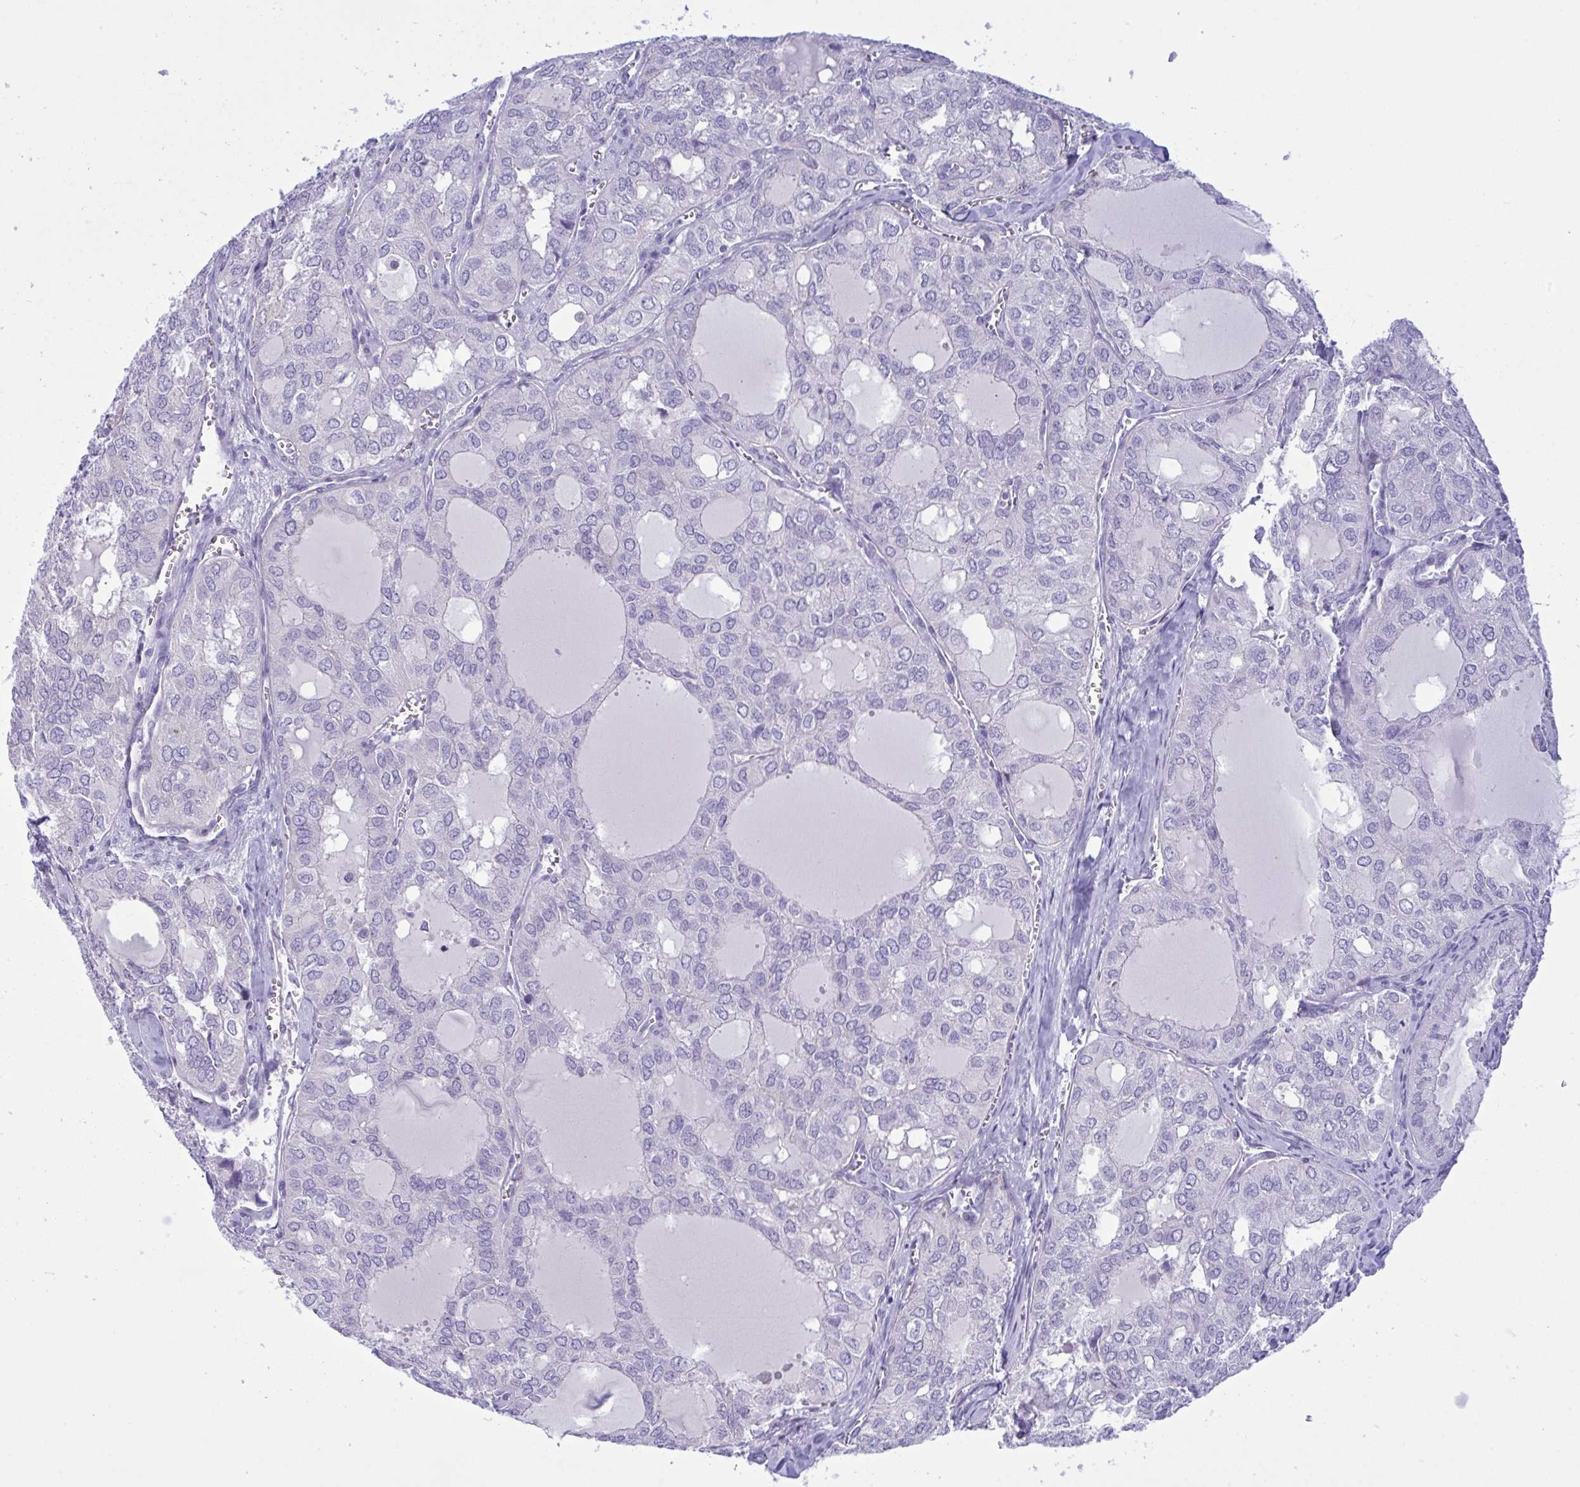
{"staining": {"intensity": "negative", "quantity": "none", "location": "none"}, "tissue": "thyroid cancer", "cell_type": "Tumor cells", "image_type": "cancer", "snomed": [{"axis": "morphology", "description": "Follicular adenoma carcinoma, NOS"}, {"axis": "topography", "description": "Thyroid gland"}], "caption": "Immunohistochemistry of human follicular adenoma carcinoma (thyroid) reveals no positivity in tumor cells.", "gene": "WDR97", "patient": {"sex": "male", "age": 75}}